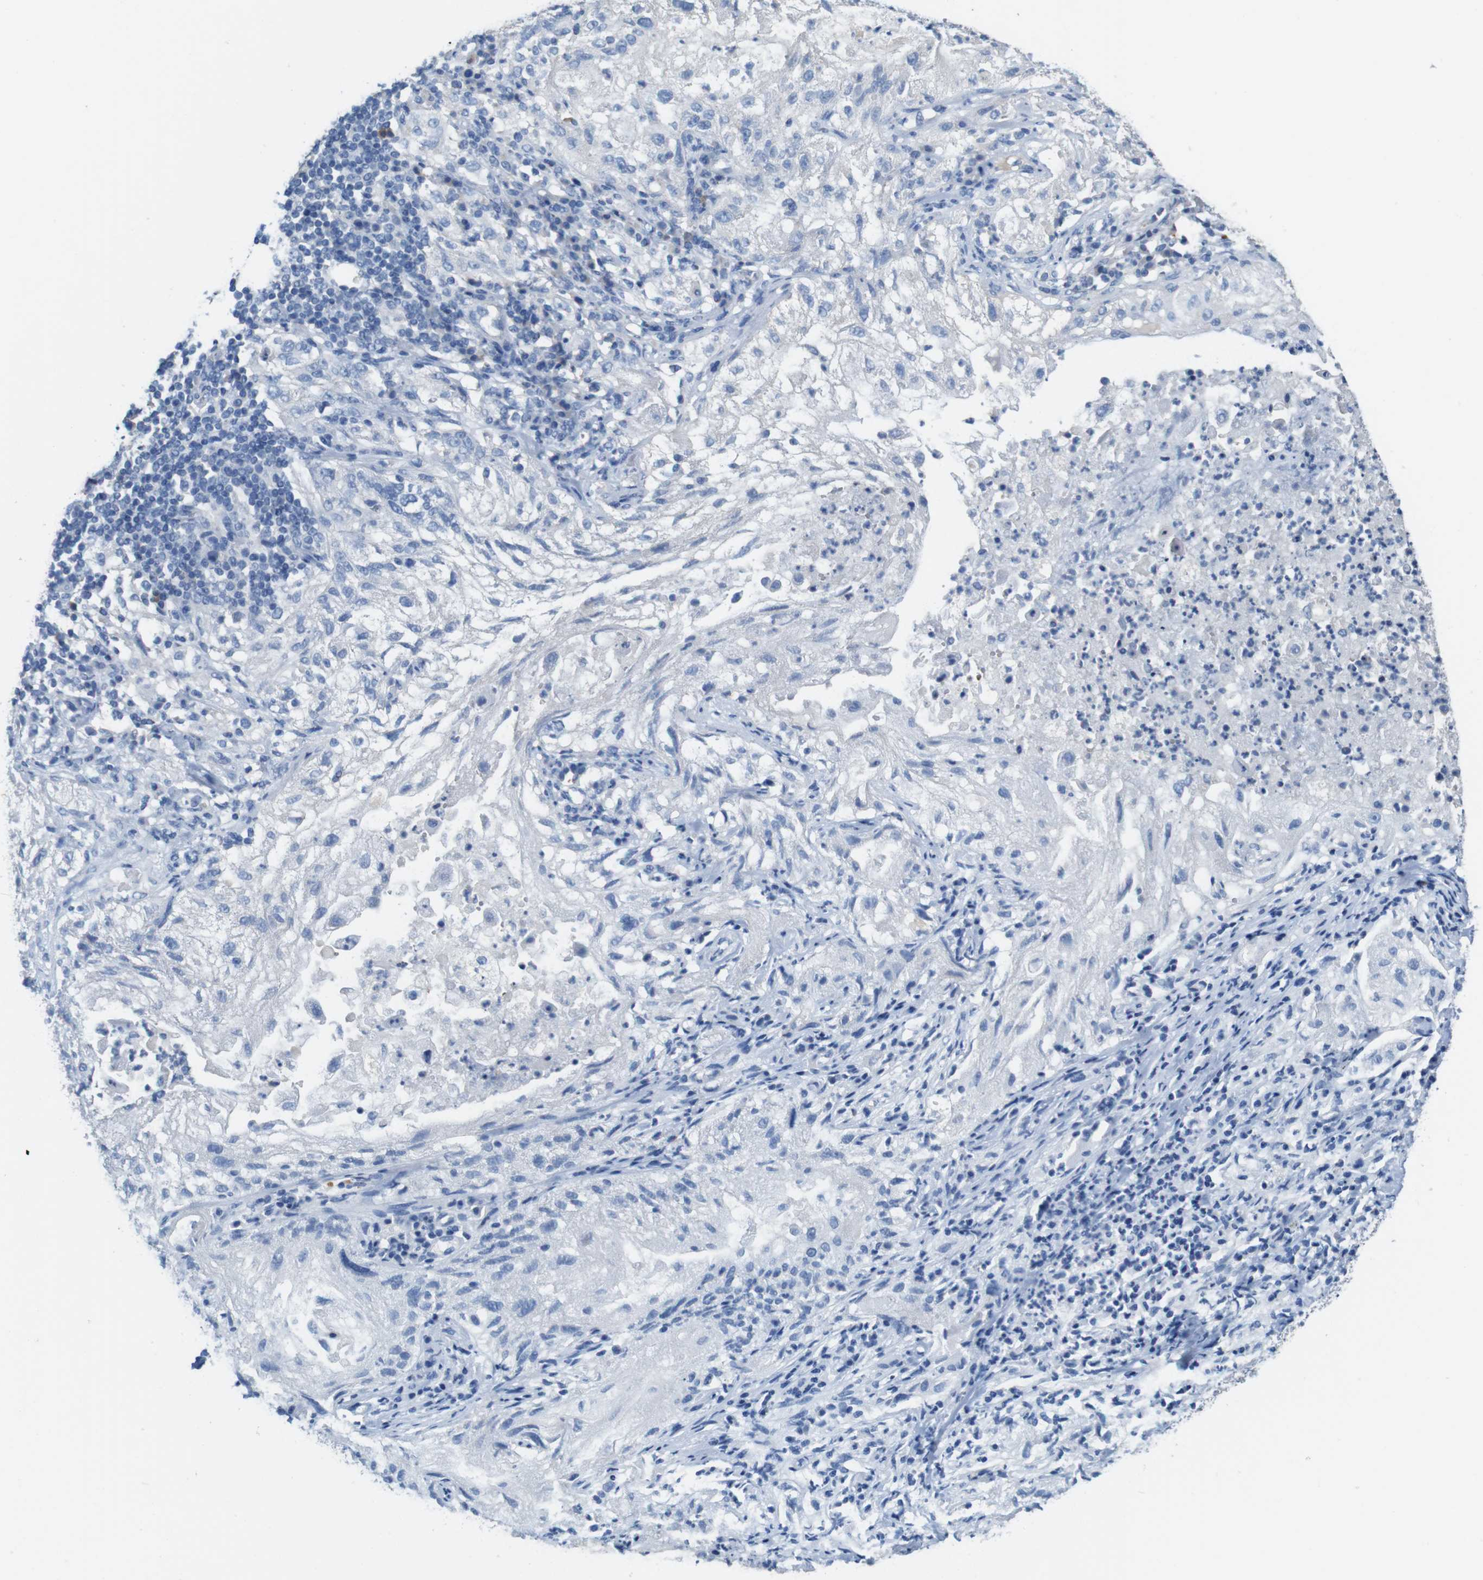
{"staining": {"intensity": "negative", "quantity": "none", "location": "none"}, "tissue": "lung cancer", "cell_type": "Tumor cells", "image_type": "cancer", "snomed": [{"axis": "morphology", "description": "Inflammation, NOS"}, {"axis": "morphology", "description": "Squamous cell carcinoma, NOS"}, {"axis": "topography", "description": "Lymph node"}, {"axis": "topography", "description": "Soft tissue"}, {"axis": "topography", "description": "Lung"}], "caption": "The photomicrograph exhibits no staining of tumor cells in lung cancer.", "gene": "IGSF8", "patient": {"sex": "male", "age": 66}}